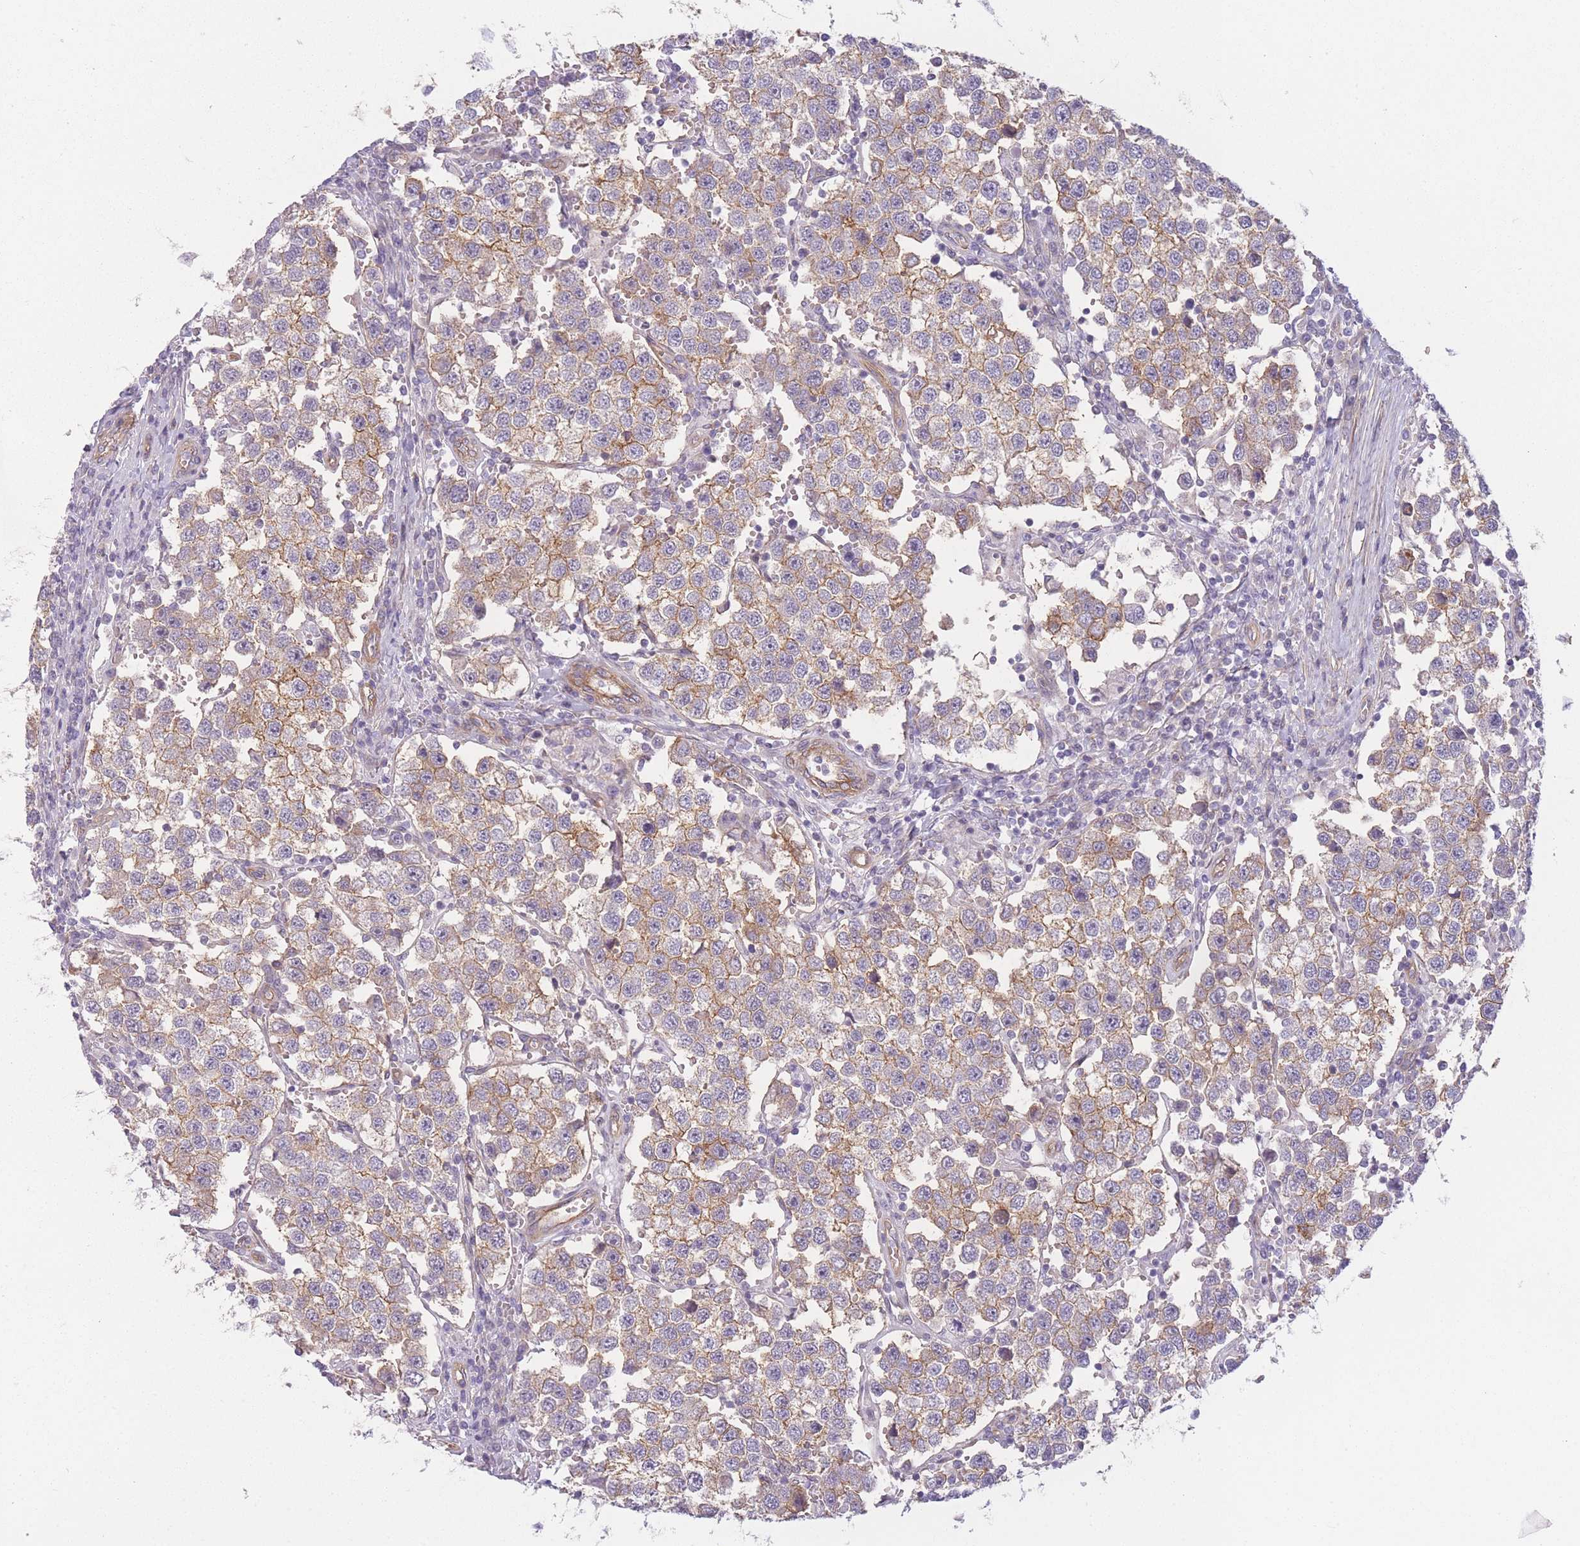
{"staining": {"intensity": "moderate", "quantity": ">75%", "location": "cytoplasmic/membranous"}, "tissue": "testis cancer", "cell_type": "Tumor cells", "image_type": "cancer", "snomed": [{"axis": "morphology", "description": "Seminoma, NOS"}, {"axis": "topography", "description": "Testis"}], "caption": "A micrograph of testis cancer (seminoma) stained for a protein demonstrates moderate cytoplasmic/membranous brown staining in tumor cells.", "gene": "SLC7A6", "patient": {"sex": "male", "age": 37}}